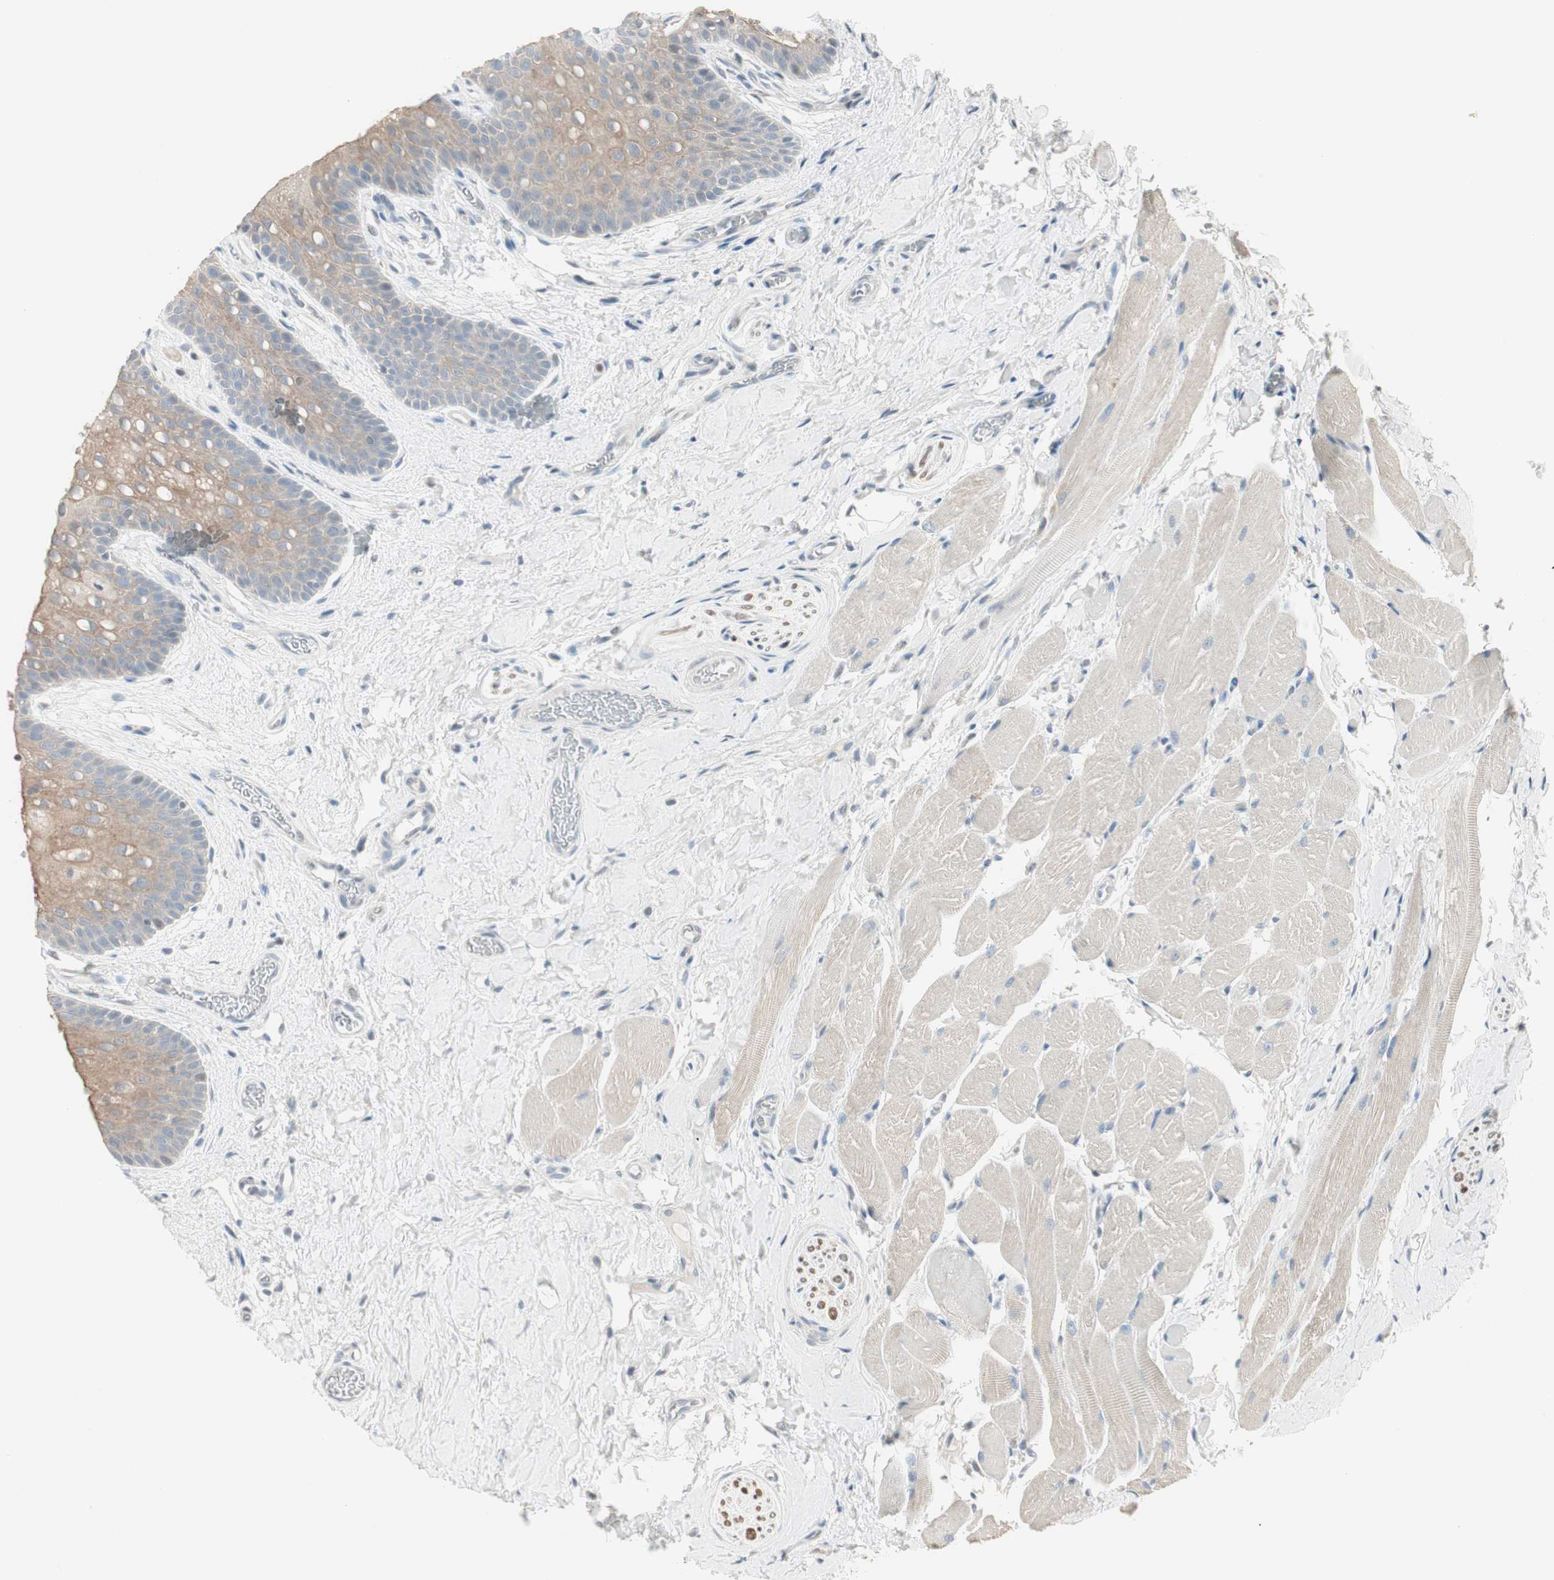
{"staining": {"intensity": "moderate", "quantity": ">75%", "location": "cytoplasmic/membranous"}, "tissue": "oral mucosa", "cell_type": "Squamous epithelial cells", "image_type": "normal", "snomed": [{"axis": "morphology", "description": "Normal tissue, NOS"}, {"axis": "topography", "description": "Oral tissue"}], "caption": "DAB (3,3'-diaminobenzidine) immunohistochemical staining of benign human oral mucosa shows moderate cytoplasmic/membranous protein staining in about >75% of squamous epithelial cells. (DAB IHC with brightfield microscopy, high magnification).", "gene": "PDZK1", "patient": {"sex": "male", "age": 54}}